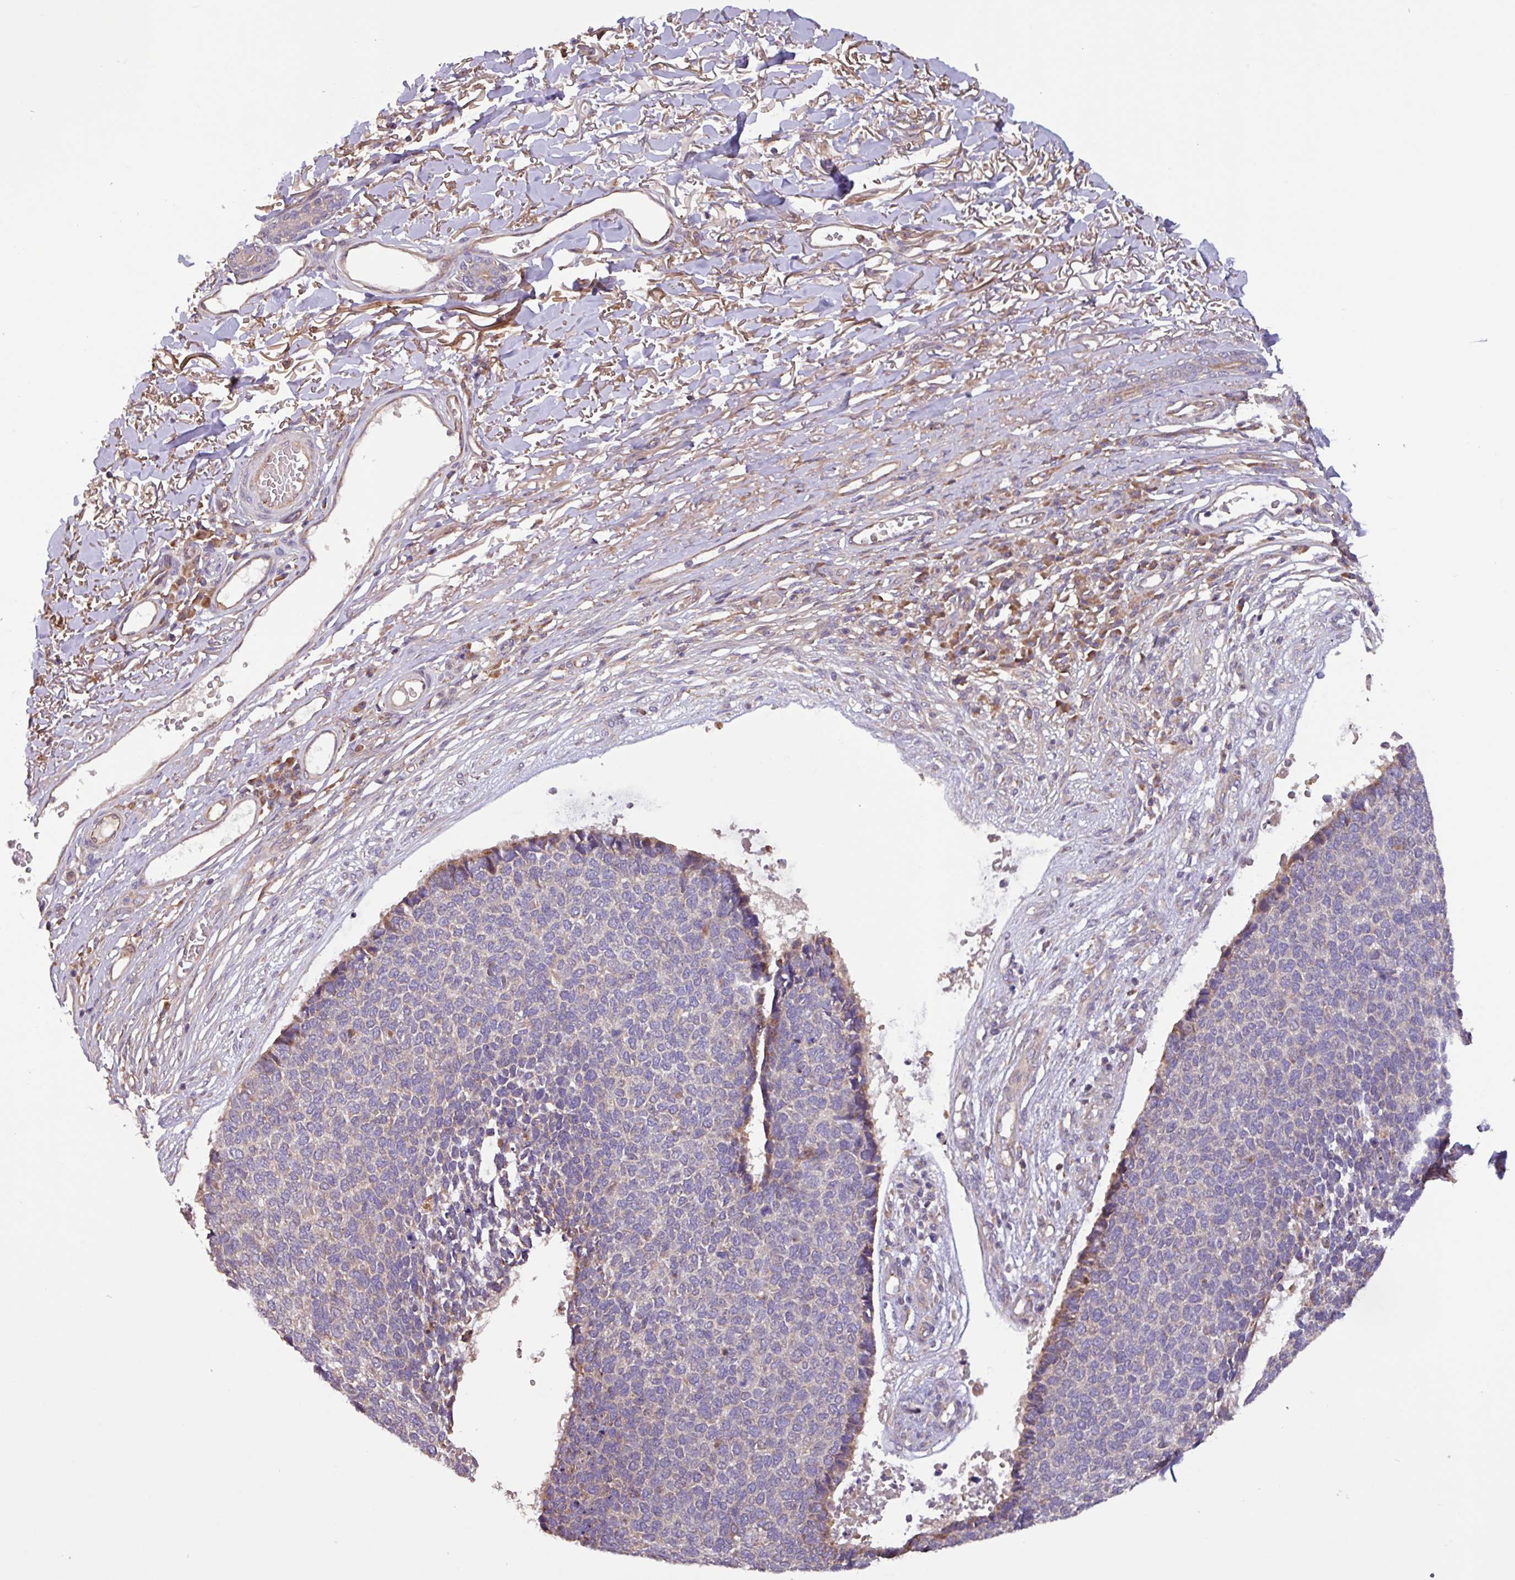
{"staining": {"intensity": "moderate", "quantity": "<25%", "location": "cytoplasmic/membranous"}, "tissue": "skin cancer", "cell_type": "Tumor cells", "image_type": "cancer", "snomed": [{"axis": "morphology", "description": "Basal cell carcinoma"}, {"axis": "topography", "description": "Skin"}], "caption": "A brown stain shows moderate cytoplasmic/membranous staining of a protein in basal cell carcinoma (skin) tumor cells. (IHC, brightfield microscopy, high magnification).", "gene": "PTPRQ", "patient": {"sex": "female", "age": 84}}